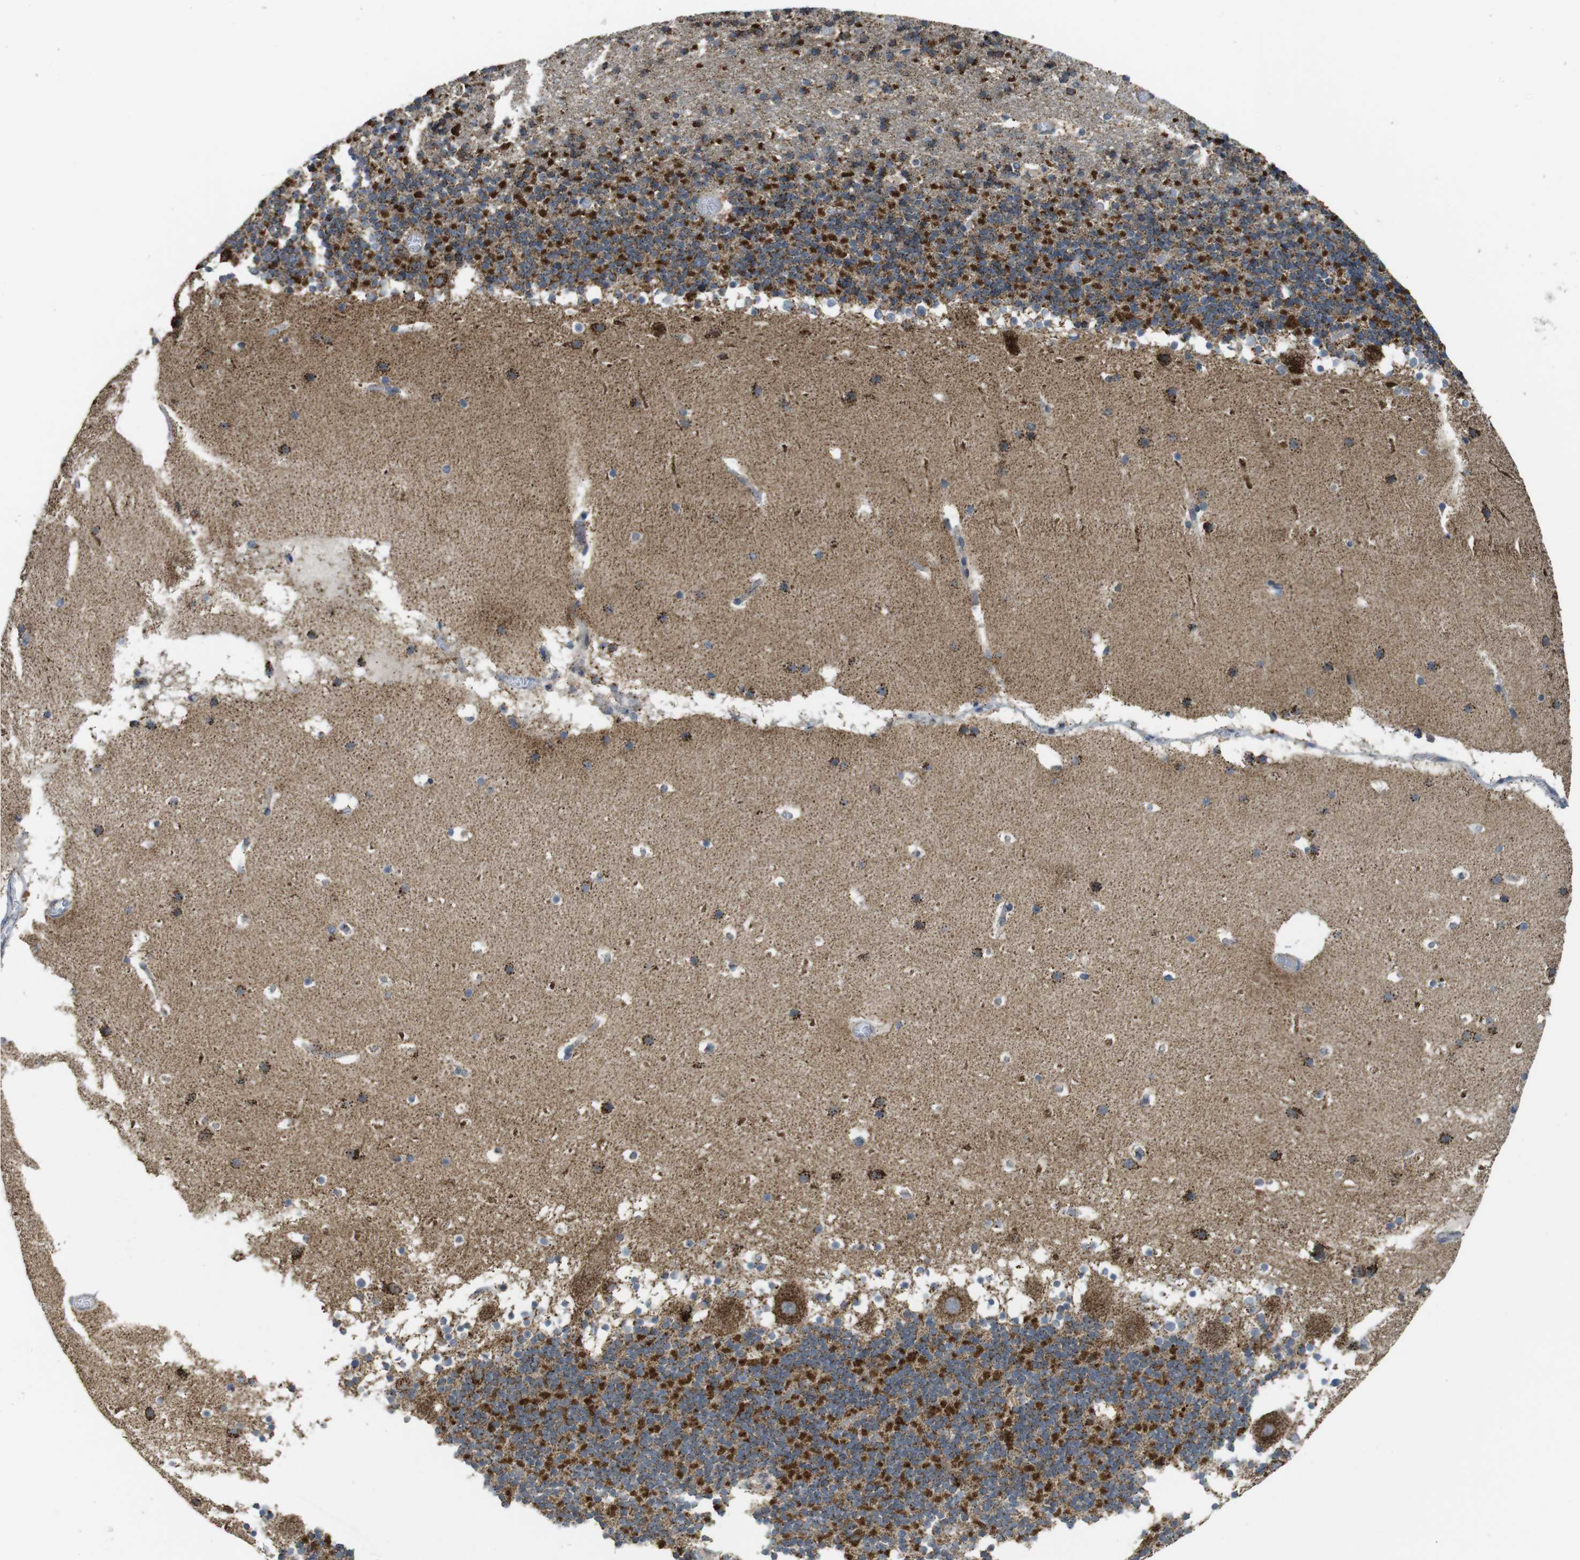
{"staining": {"intensity": "strong", "quantity": "25%-75%", "location": "cytoplasmic/membranous"}, "tissue": "cerebellum", "cell_type": "Cells in granular layer", "image_type": "normal", "snomed": [{"axis": "morphology", "description": "Normal tissue, NOS"}, {"axis": "topography", "description": "Cerebellum"}], "caption": "Strong cytoplasmic/membranous expression for a protein is seen in about 25%-75% of cells in granular layer of unremarkable cerebellum using immunohistochemistry.", "gene": "CALHM2", "patient": {"sex": "male", "age": 45}}